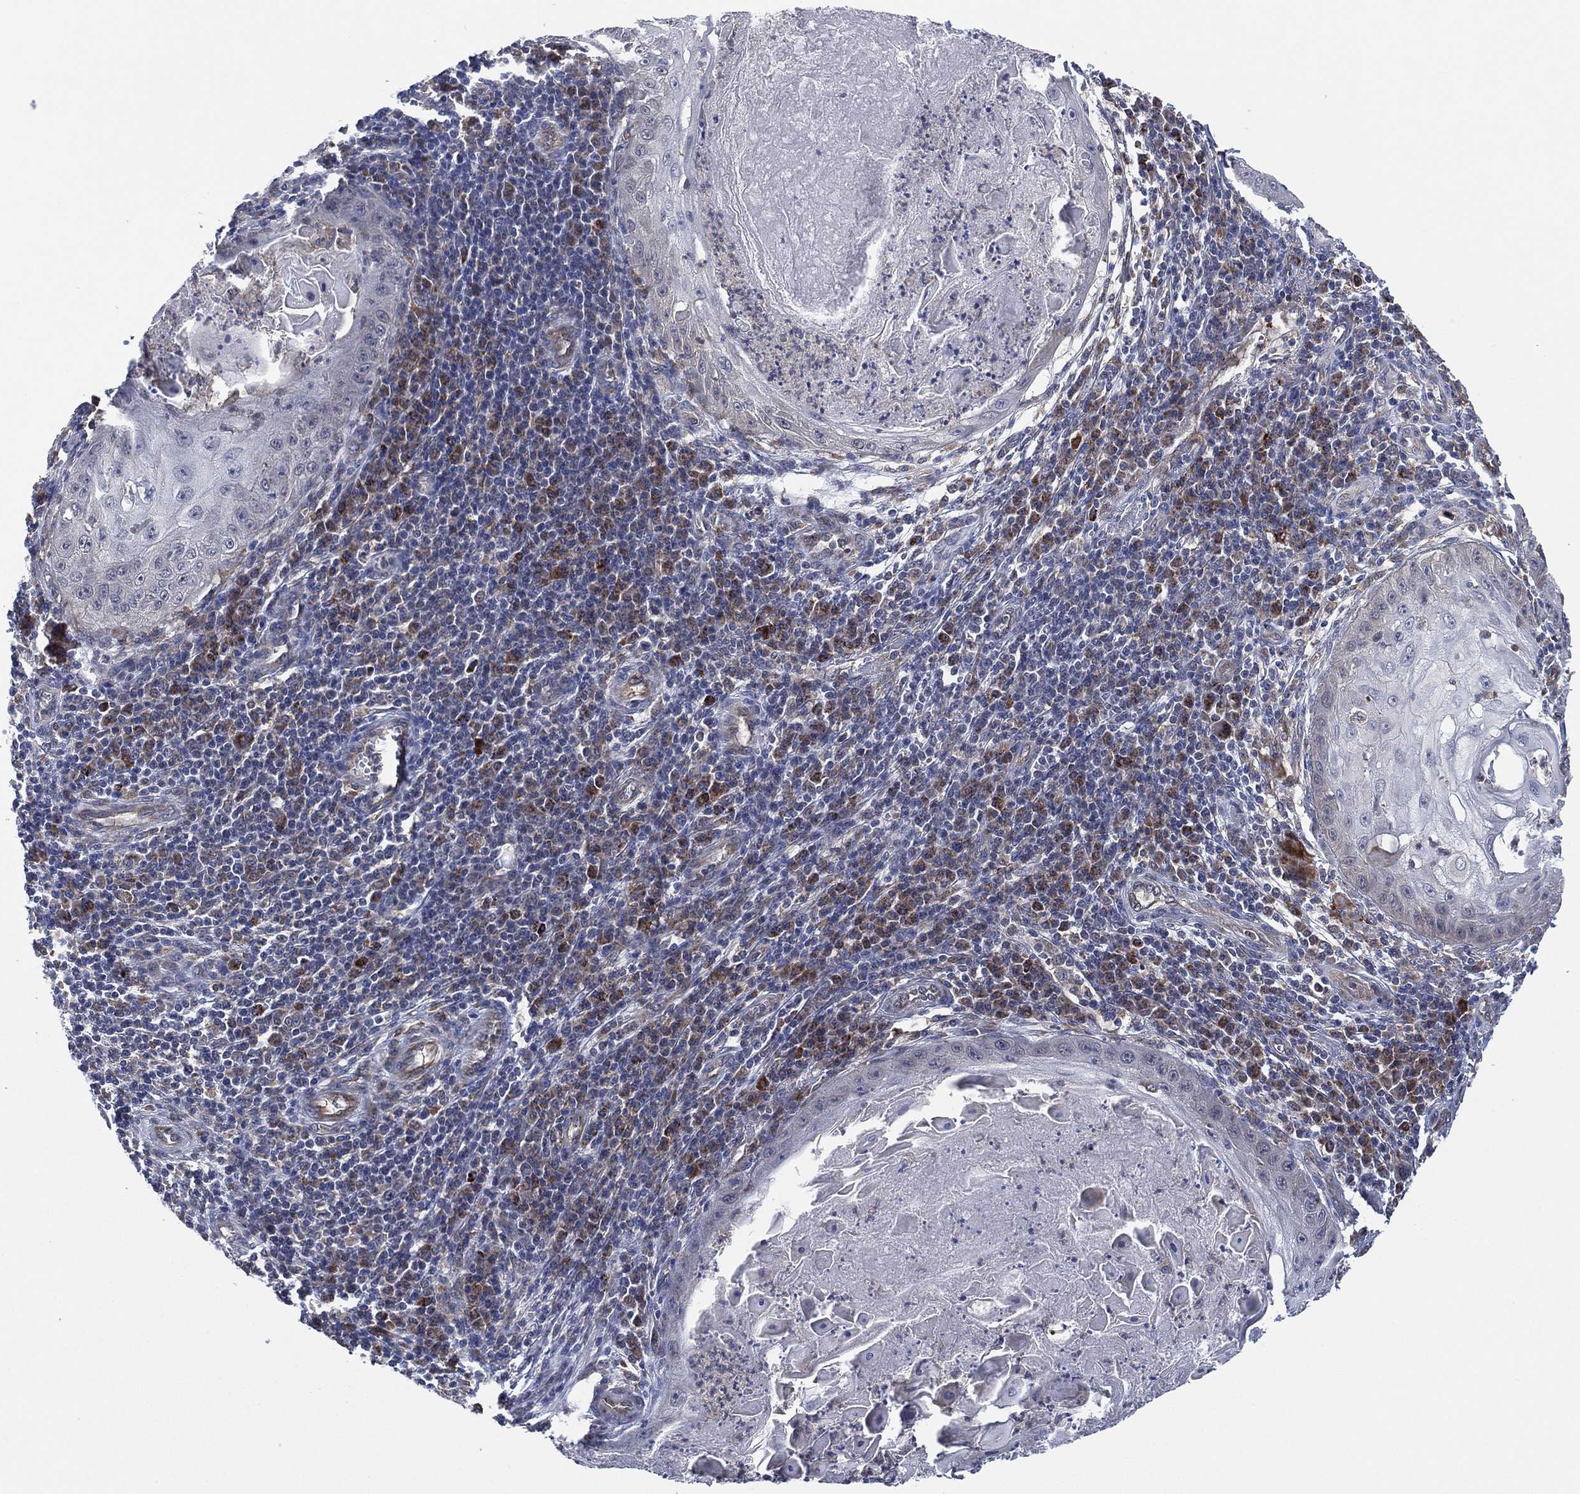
{"staining": {"intensity": "negative", "quantity": "none", "location": "none"}, "tissue": "skin cancer", "cell_type": "Tumor cells", "image_type": "cancer", "snomed": [{"axis": "morphology", "description": "Squamous cell carcinoma, NOS"}, {"axis": "topography", "description": "Skin"}], "caption": "IHC micrograph of neoplastic tissue: squamous cell carcinoma (skin) stained with DAB displays no significant protein expression in tumor cells.", "gene": "FES", "patient": {"sex": "male", "age": 70}}